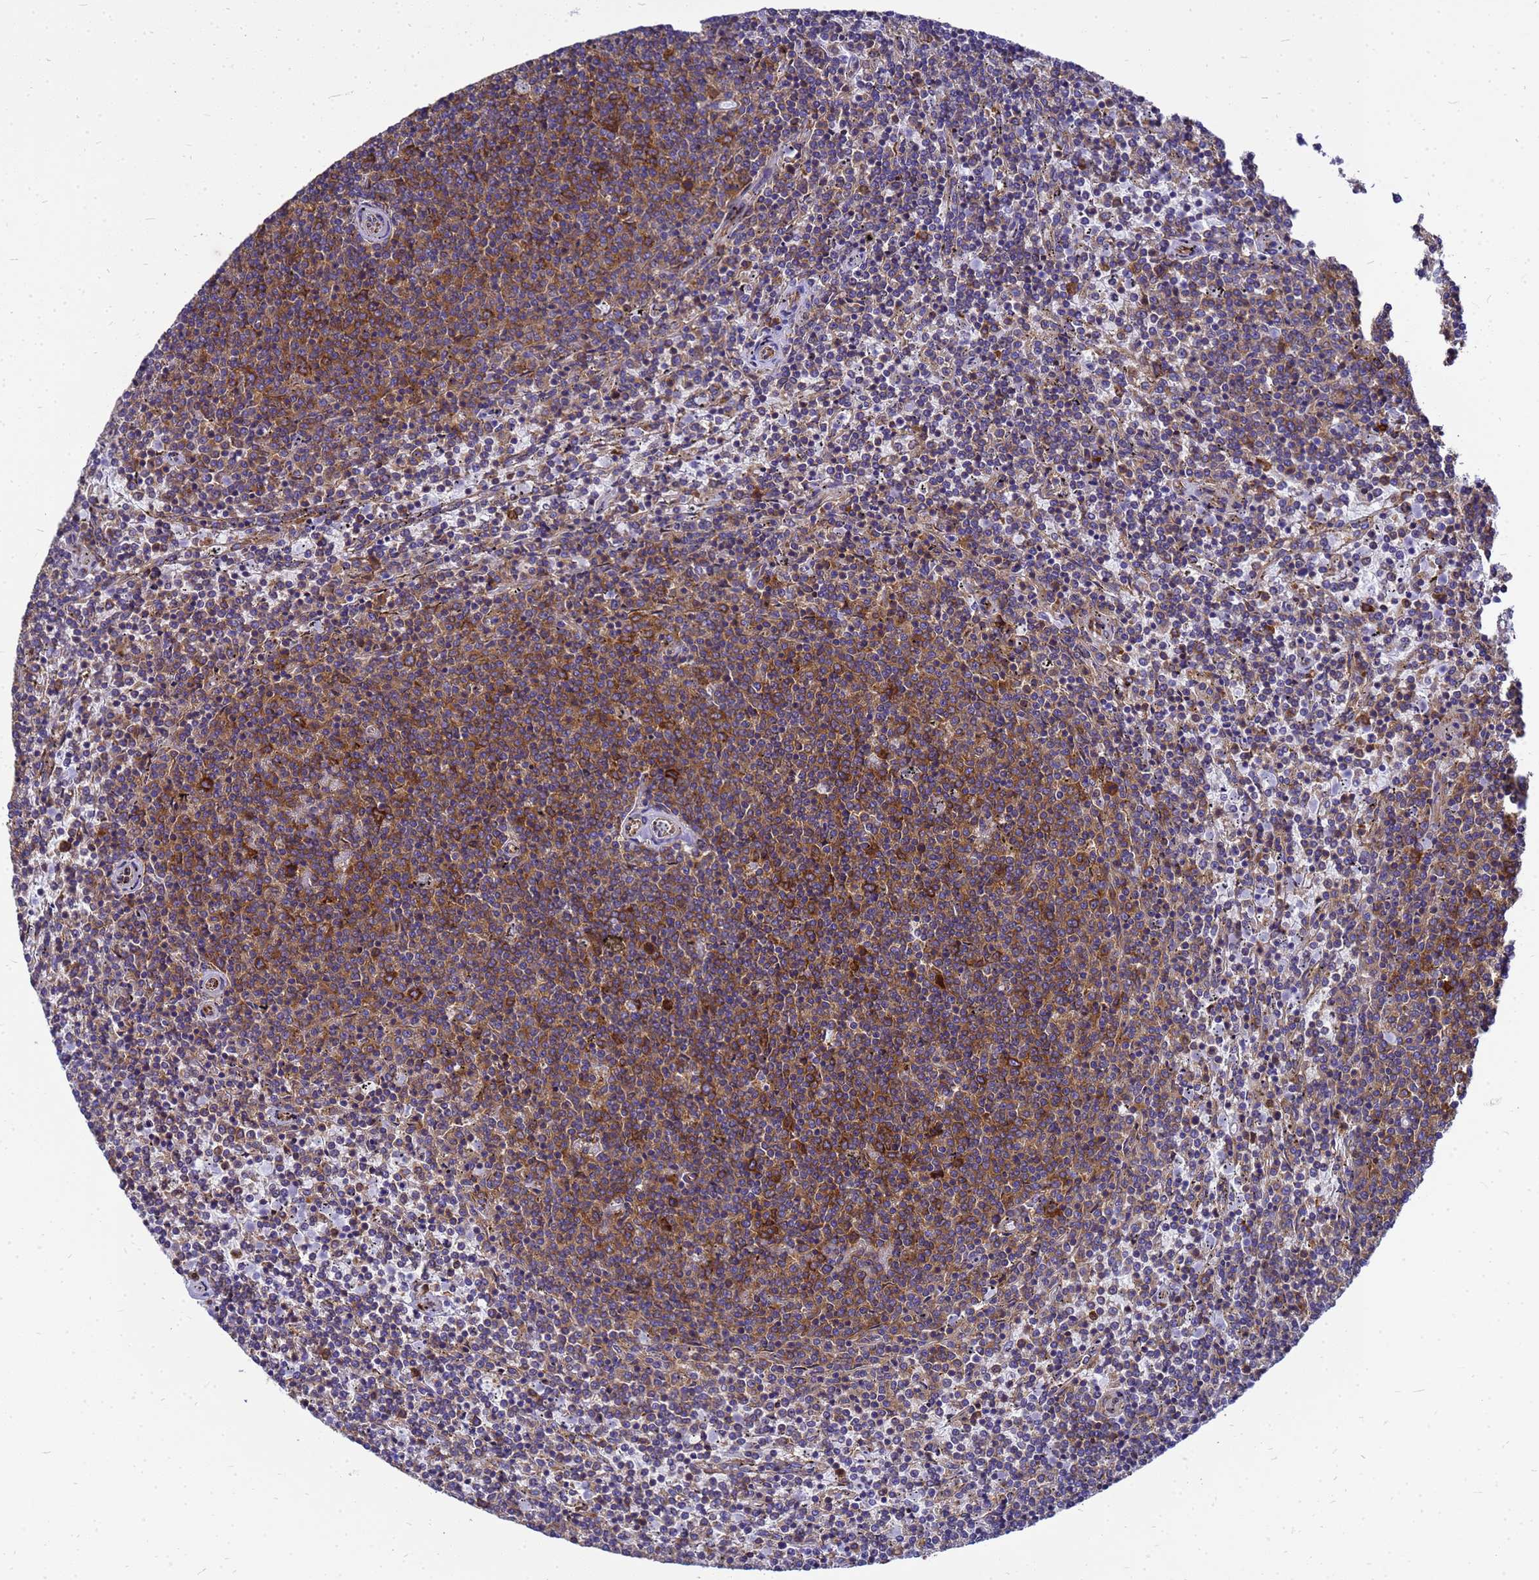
{"staining": {"intensity": "moderate", "quantity": ">75%", "location": "cytoplasmic/membranous"}, "tissue": "lymphoma", "cell_type": "Tumor cells", "image_type": "cancer", "snomed": [{"axis": "morphology", "description": "Malignant lymphoma, non-Hodgkin's type, Low grade"}, {"axis": "topography", "description": "Spleen"}], "caption": "Malignant lymphoma, non-Hodgkin's type (low-grade) tissue shows moderate cytoplasmic/membranous expression in about >75% of tumor cells, visualized by immunohistochemistry.", "gene": "EEF1D", "patient": {"sex": "female", "age": 50}}